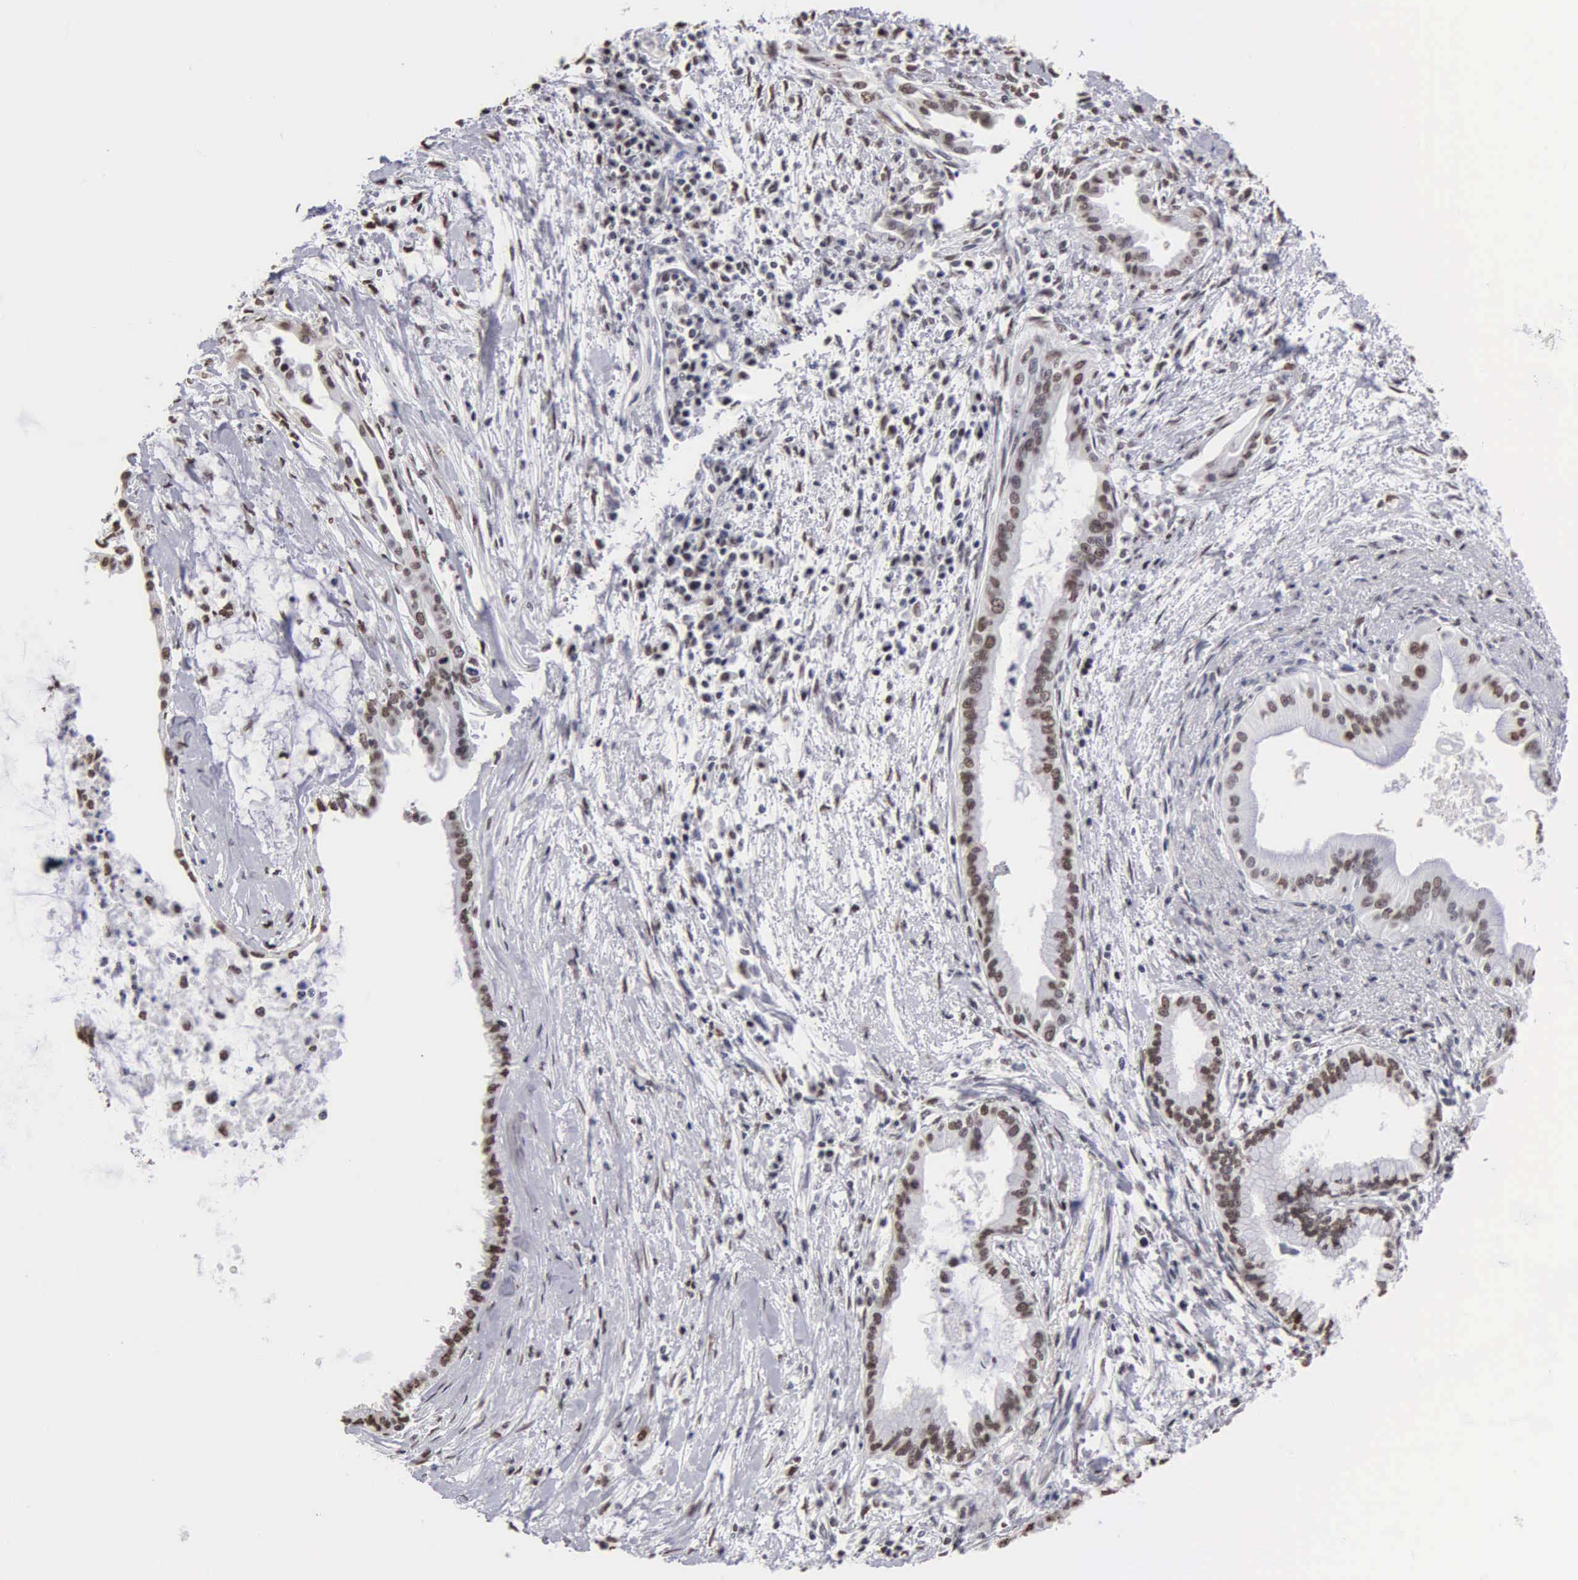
{"staining": {"intensity": "moderate", "quantity": "25%-75%", "location": "nuclear"}, "tissue": "pancreatic cancer", "cell_type": "Tumor cells", "image_type": "cancer", "snomed": [{"axis": "morphology", "description": "Adenocarcinoma, NOS"}, {"axis": "topography", "description": "Pancreas"}], "caption": "An image of pancreatic cancer stained for a protein shows moderate nuclear brown staining in tumor cells.", "gene": "CCNG1", "patient": {"sex": "female", "age": 64}}